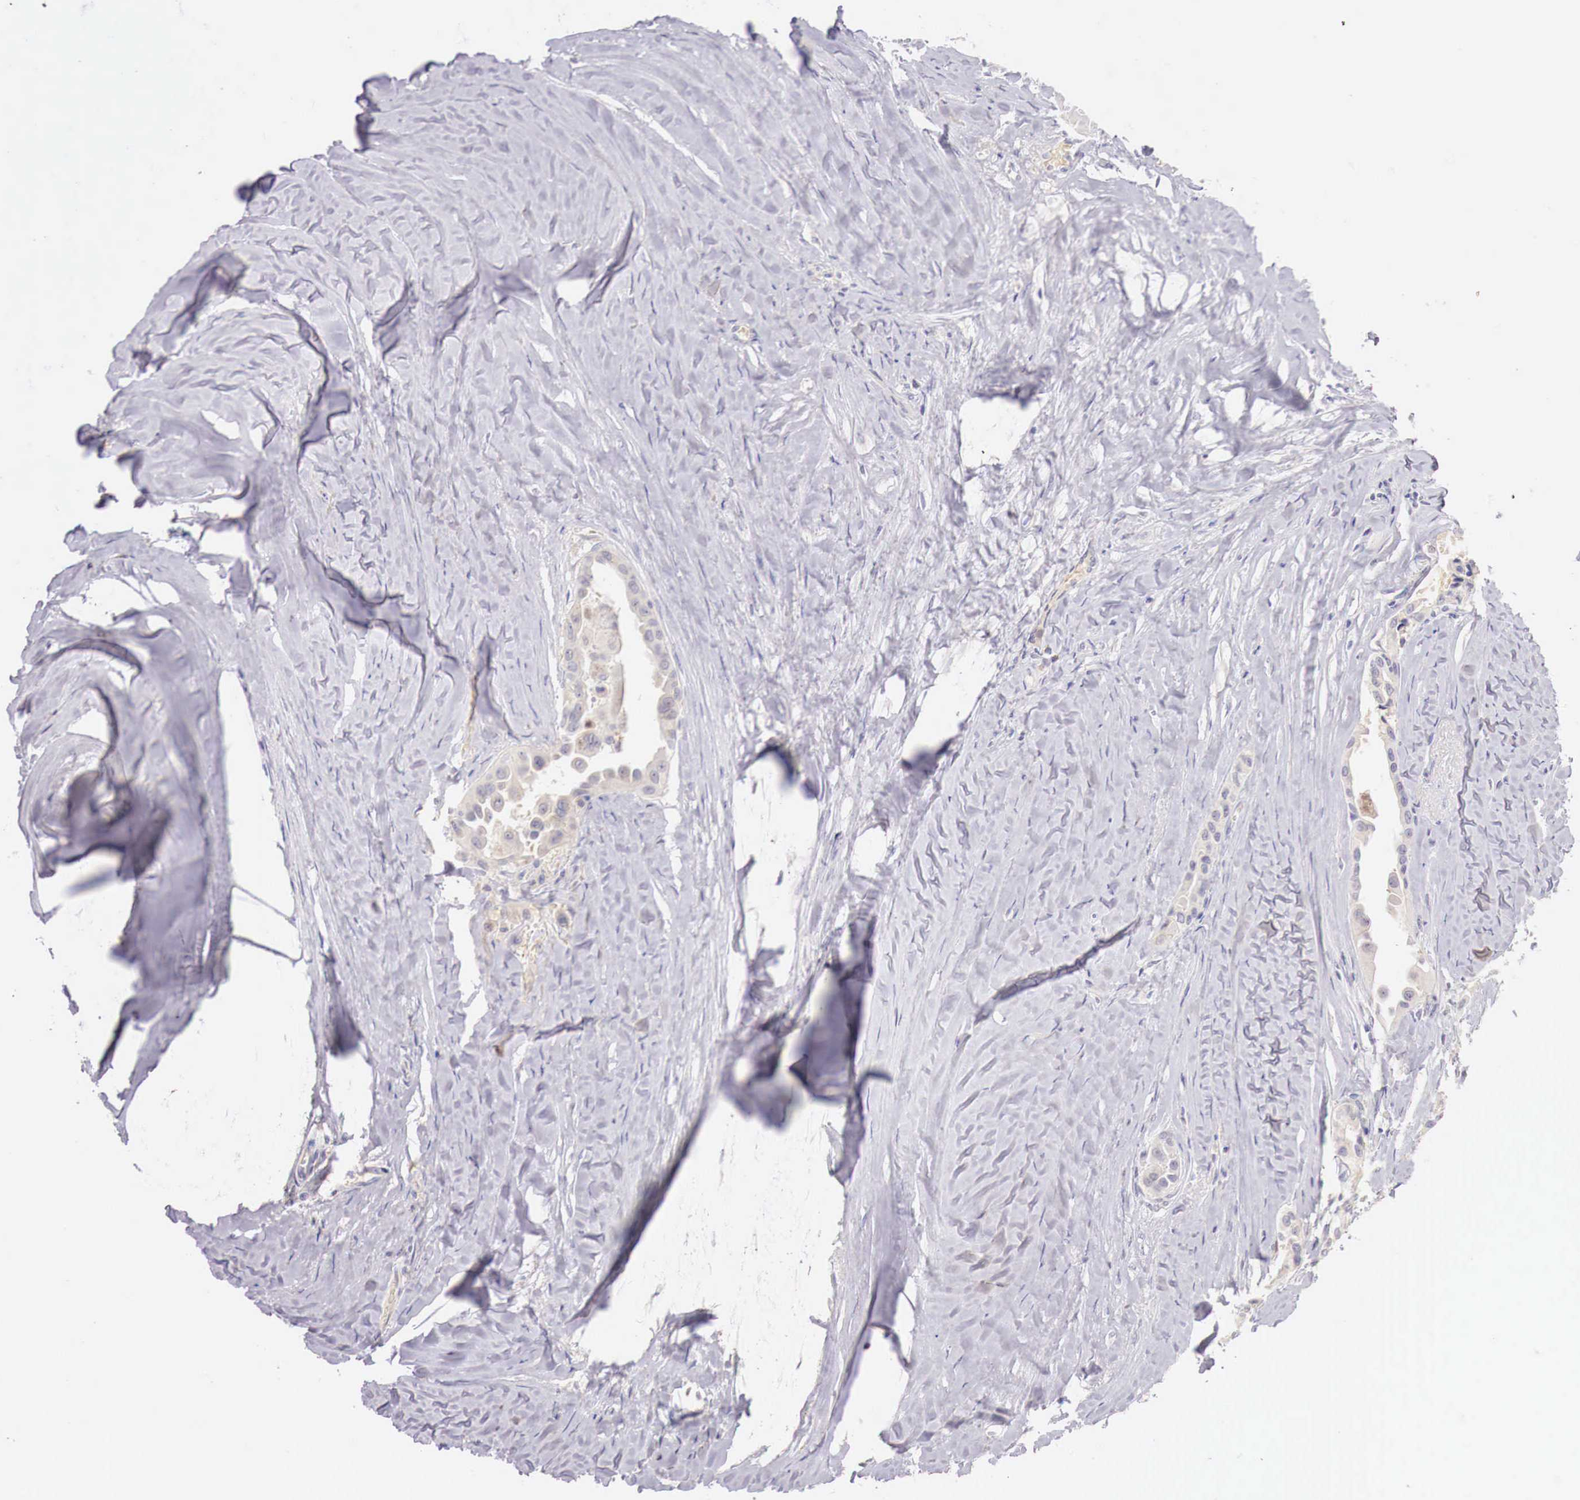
{"staining": {"intensity": "weak", "quantity": "25%-75%", "location": "cytoplasmic/membranous"}, "tissue": "thyroid cancer", "cell_type": "Tumor cells", "image_type": "cancer", "snomed": [{"axis": "morphology", "description": "Papillary adenocarcinoma, NOS"}, {"axis": "topography", "description": "Thyroid gland"}], "caption": "Immunohistochemistry (DAB) staining of thyroid cancer (papillary adenocarcinoma) displays weak cytoplasmic/membranous protein expression in about 25%-75% of tumor cells.", "gene": "ITIH6", "patient": {"sex": "male", "age": 87}}